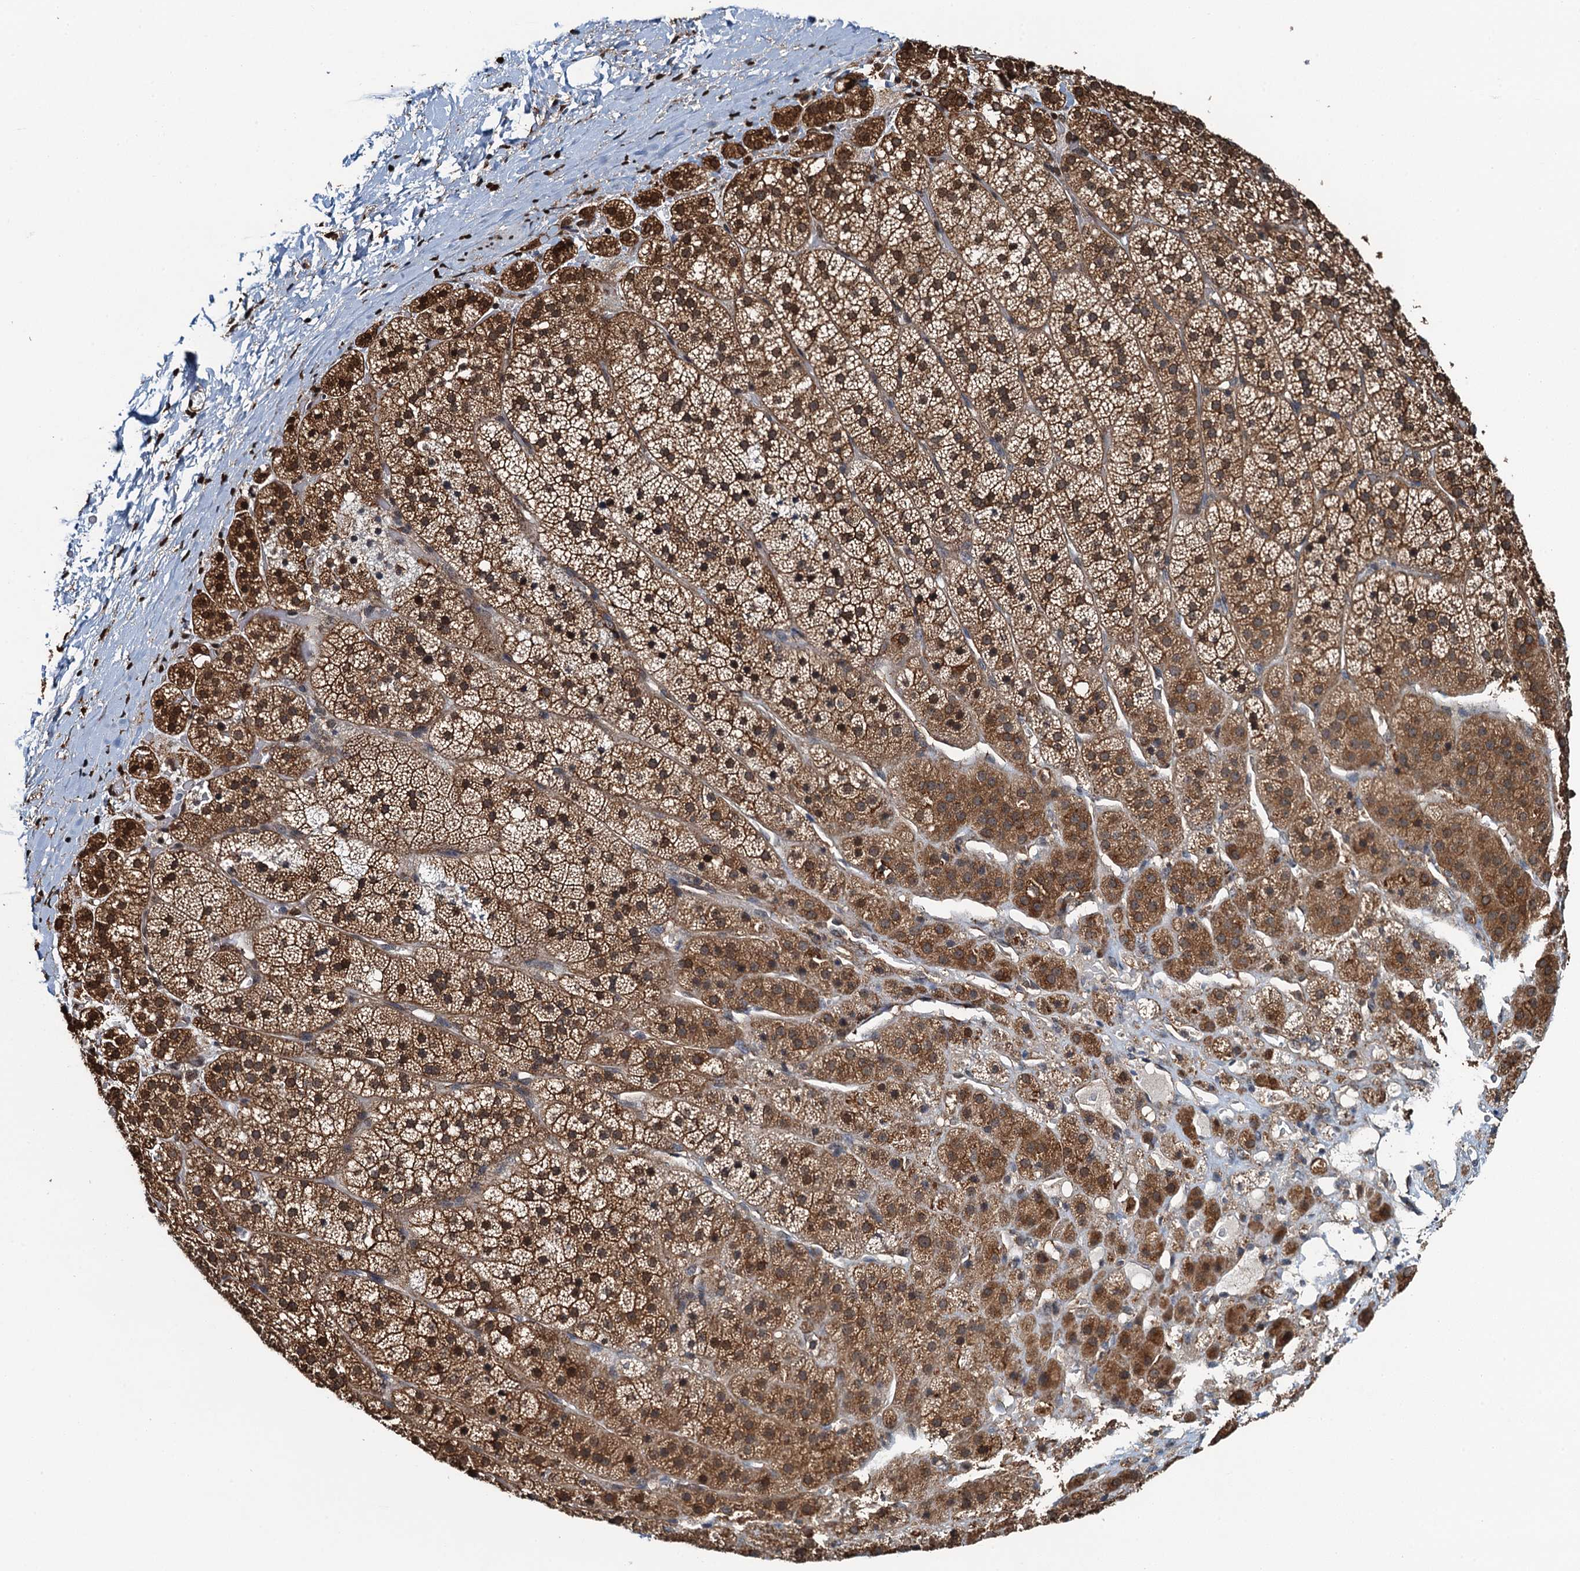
{"staining": {"intensity": "moderate", "quantity": ">75%", "location": "cytoplasmic/membranous"}, "tissue": "adrenal gland", "cell_type": "Glandular cells", "image_type": "normal", "snomed": [{"axis": "morphology", "description": "Normal tissue, NOS"}, {"axis": "topography", "description": "Adrenal gland"}], "caption": "A brown stain labels moderate cytoplasmic/membranous positivity of a protein in glandular cells of unremarkable adrenal gland. (Brightfield microscopy of DAB IHC at high magnification).", "gene": "WHAMM", "patient": {"sex": "female", "age": 44}}